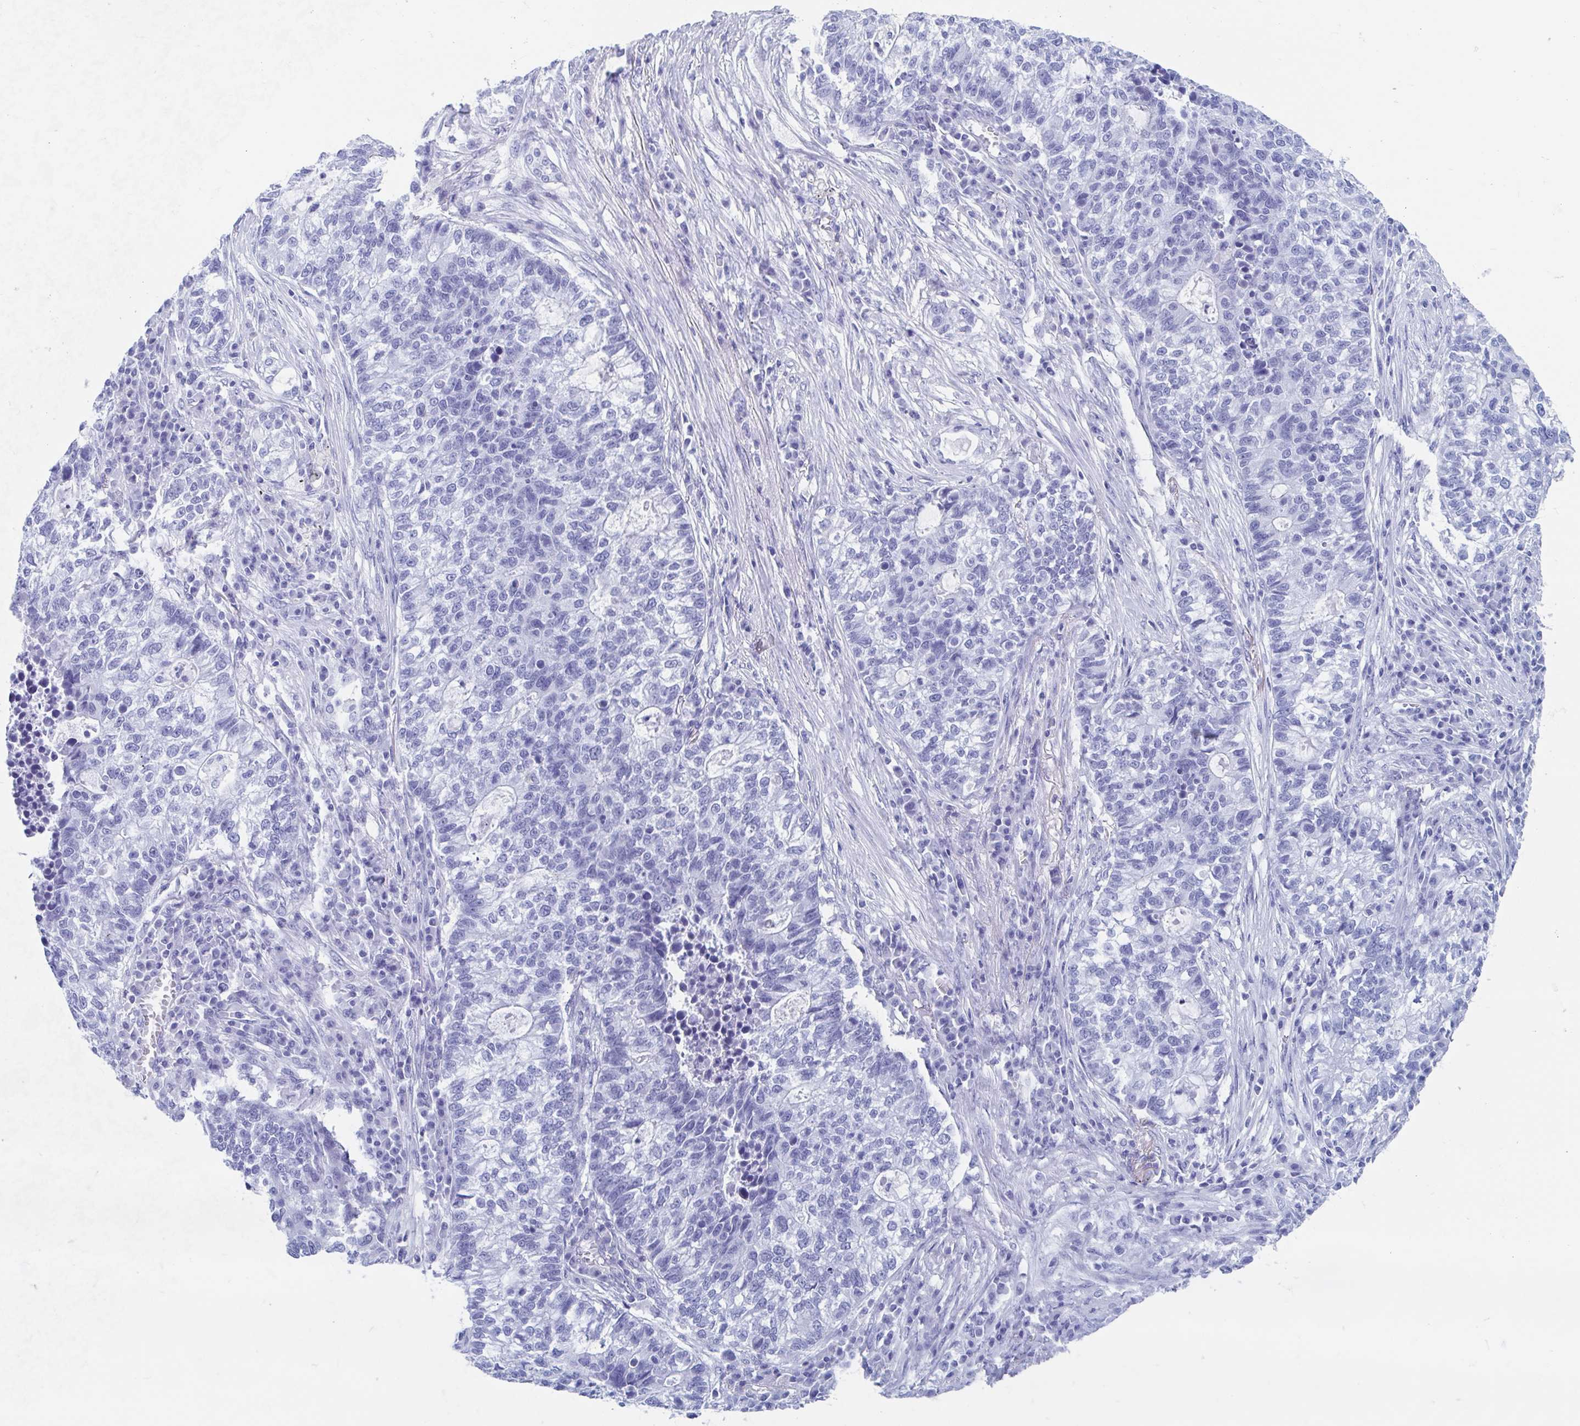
{"staining": {"intensity": "negative", "quantity": "none", "location": "none"}, "tissue": "lung cancer", "cell_type": "Tumor cells", "image_type": "cancer", "snomed": [{"axis": "morphology", "description": "Adenocarcinoma, NOS"}, {"axis": "topography", "description": "Lung"}], "caption": "High power microscopy image of an immunohistochemistry image of adenocarcinoma (lung), revealing no significant positivity in tumor cells.", "gene": "HDGFL1", "patient": {"sex": "male", "age": 57}}